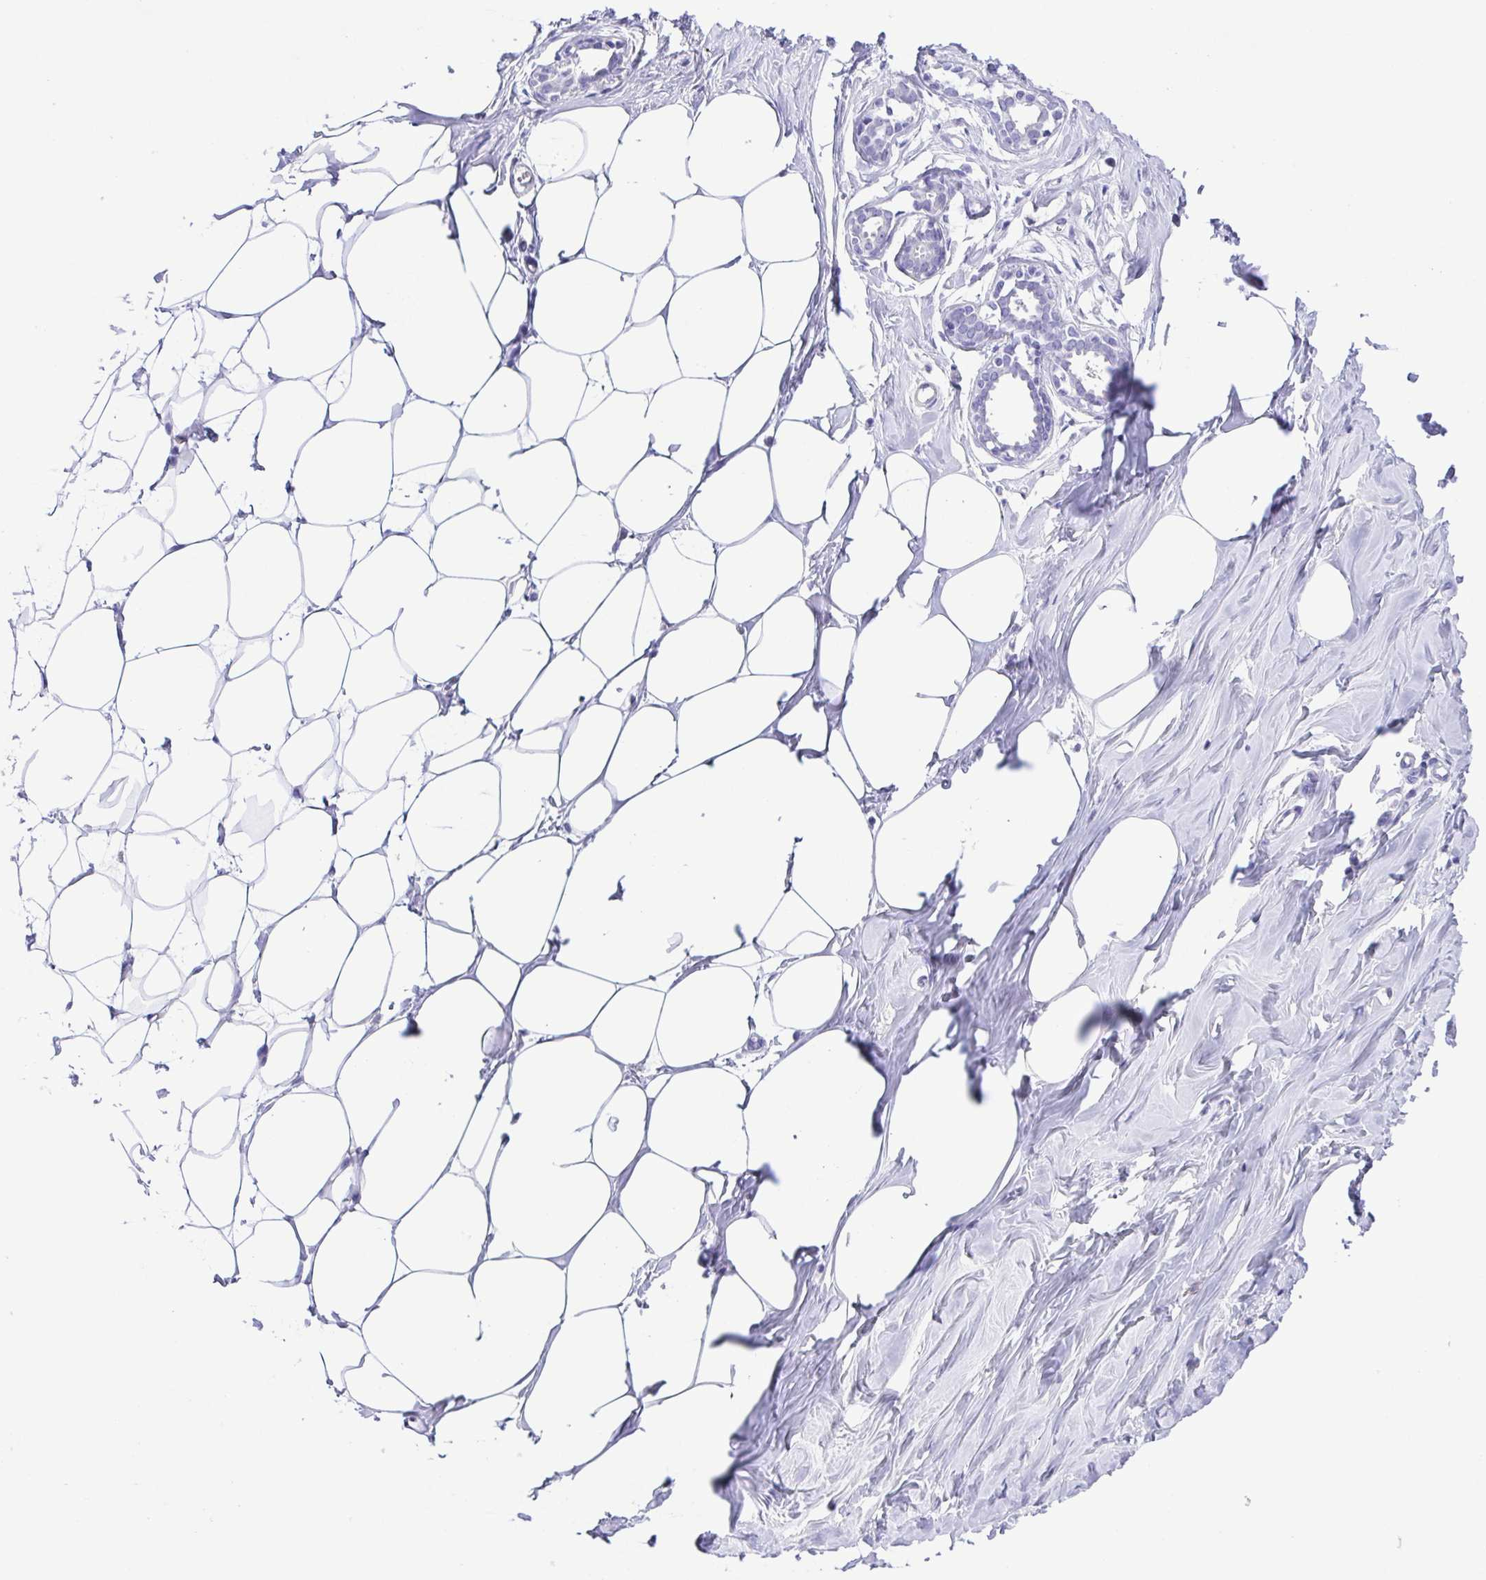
{"staining": {"intensity": "negative", "quantity": "none", "location": "none"}, "tissue": "breast", "cell_type": "Adipocytes", "image_type": "normal", "snomed": [{"axis": "morphology", "description": "Normal tissue, NOS"}, {"axis": "topography", "description": "Breast"}], "caption": "IHC of benign breast displays no positivity in adipocytes.", "gene": "CD72", "patient": {"sex": "female", "age": 27}}